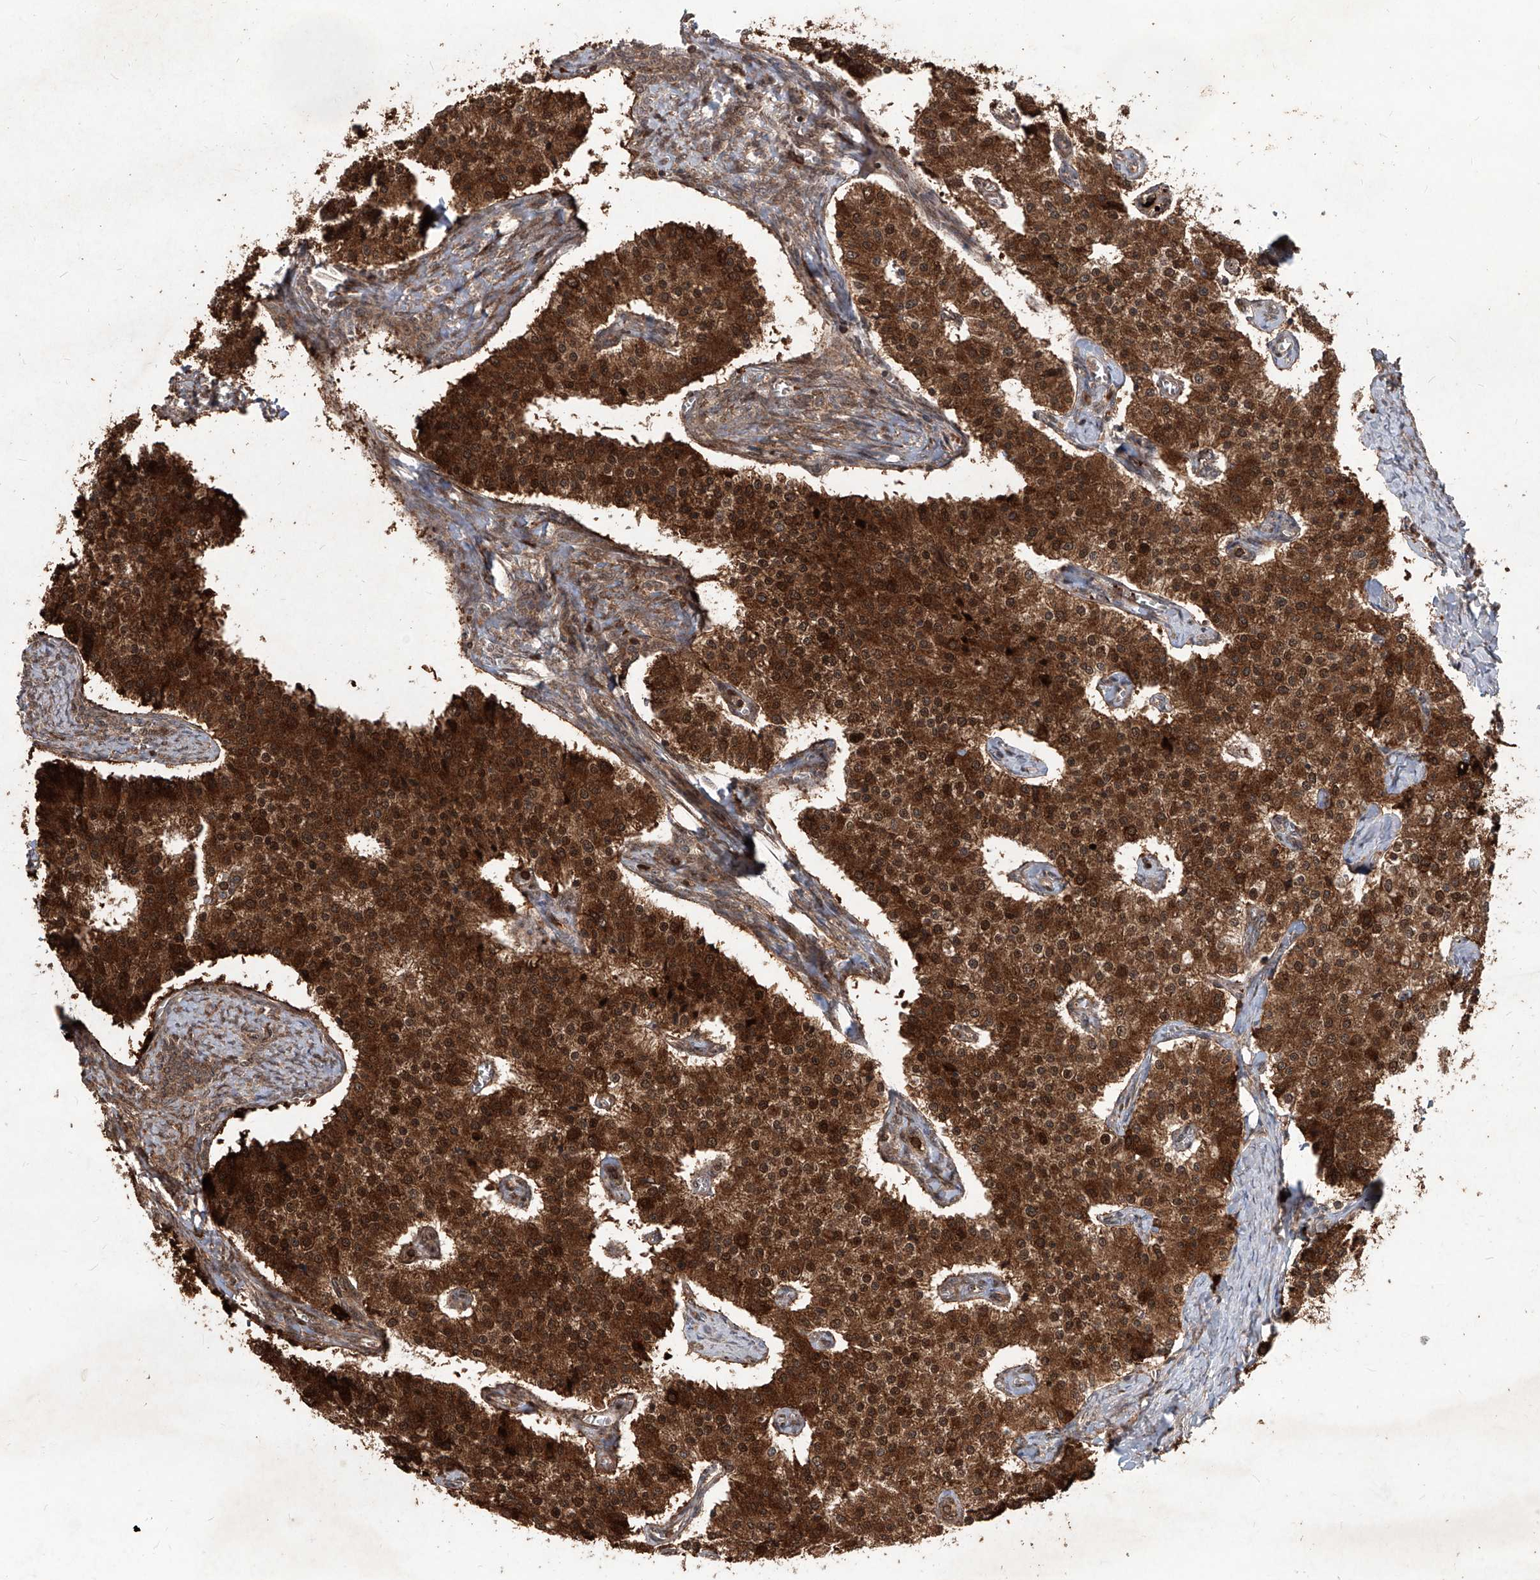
{"staining": {"intensity": "strong", "quantity": ">75%", "location": "cytoplasmic/membranous,nuclear"}, "tissue": "carcinoid", "cell_type": "Tumor cells", "image_type": "cancer", "snomed": [{"axis": "morphology", "description": "Carcinoid, malignant, NOS"}, {"axis": "topography", "description": "Colon"}], "caption": "Protein expression analysis of human carcinoid (malignant) reveals strong cytoplasmic/membranous and nuclear positivity in approximately >75% of tumor cells.", "gene": "MAGED2", "patient": {"sex": "female", "age": 52}}